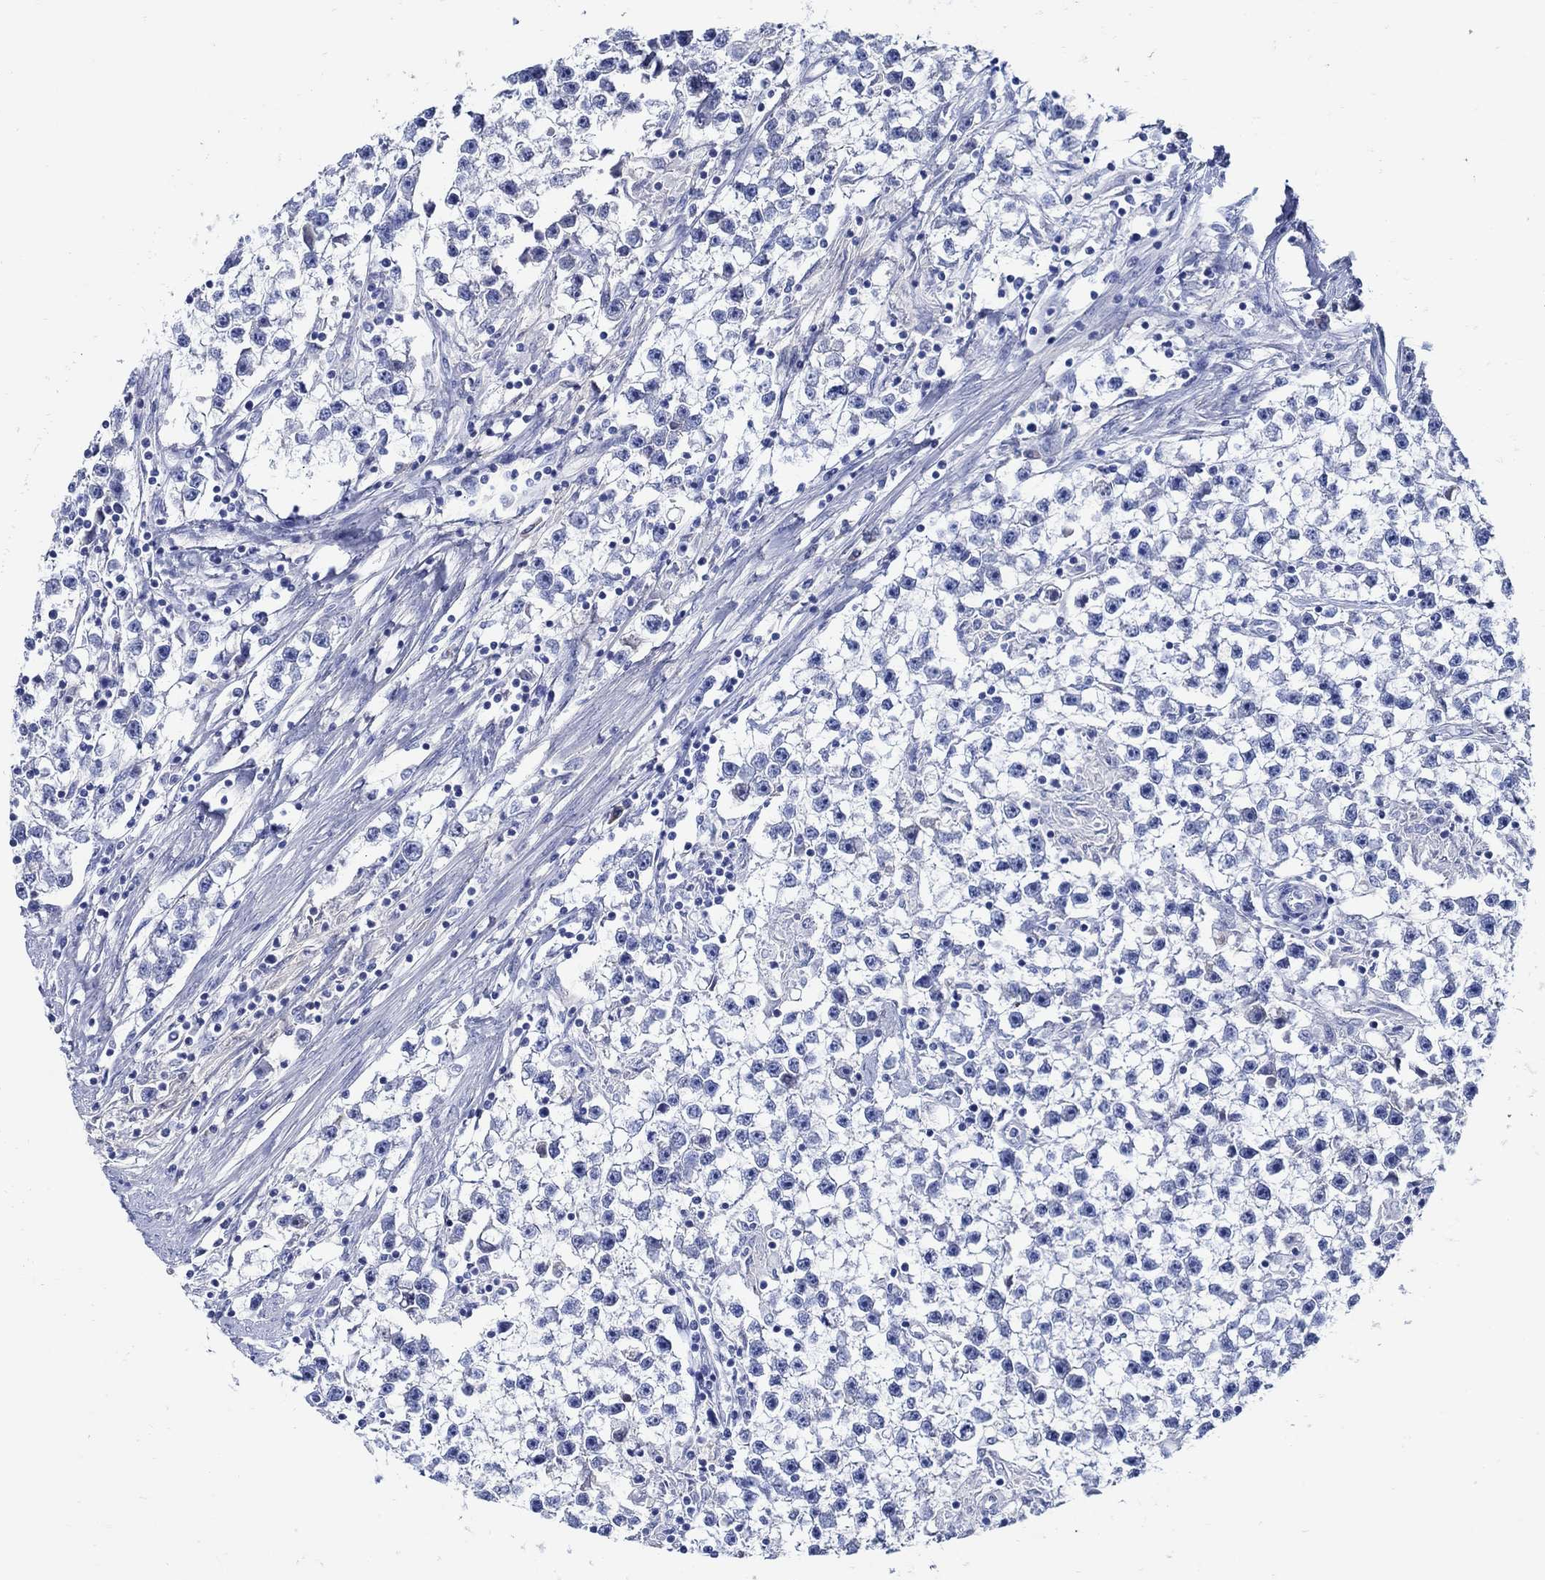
{"staining": {"intensity": "negative", "quantity": "none", "location": "none"}, "tissue": "testis cancer", "cell_type": "Tumor cells", "image_type": "cancer", "snomed": [{"axis": "morphology", "description": "Seminoma, NOS"}, {"axis": "topography", "description": "Testis"}], "caption": "Immunohistochemical staining of testis cancer (seminoma) demonstrates no significant positivity in tumor cells. Brightfield microscopy of immunohistochemistry stained with DAB (brown) and hematoxylin (blue), captured at high magnification.", "gene": "PAX9", "patient": {"sex": "male", "age": 59}}